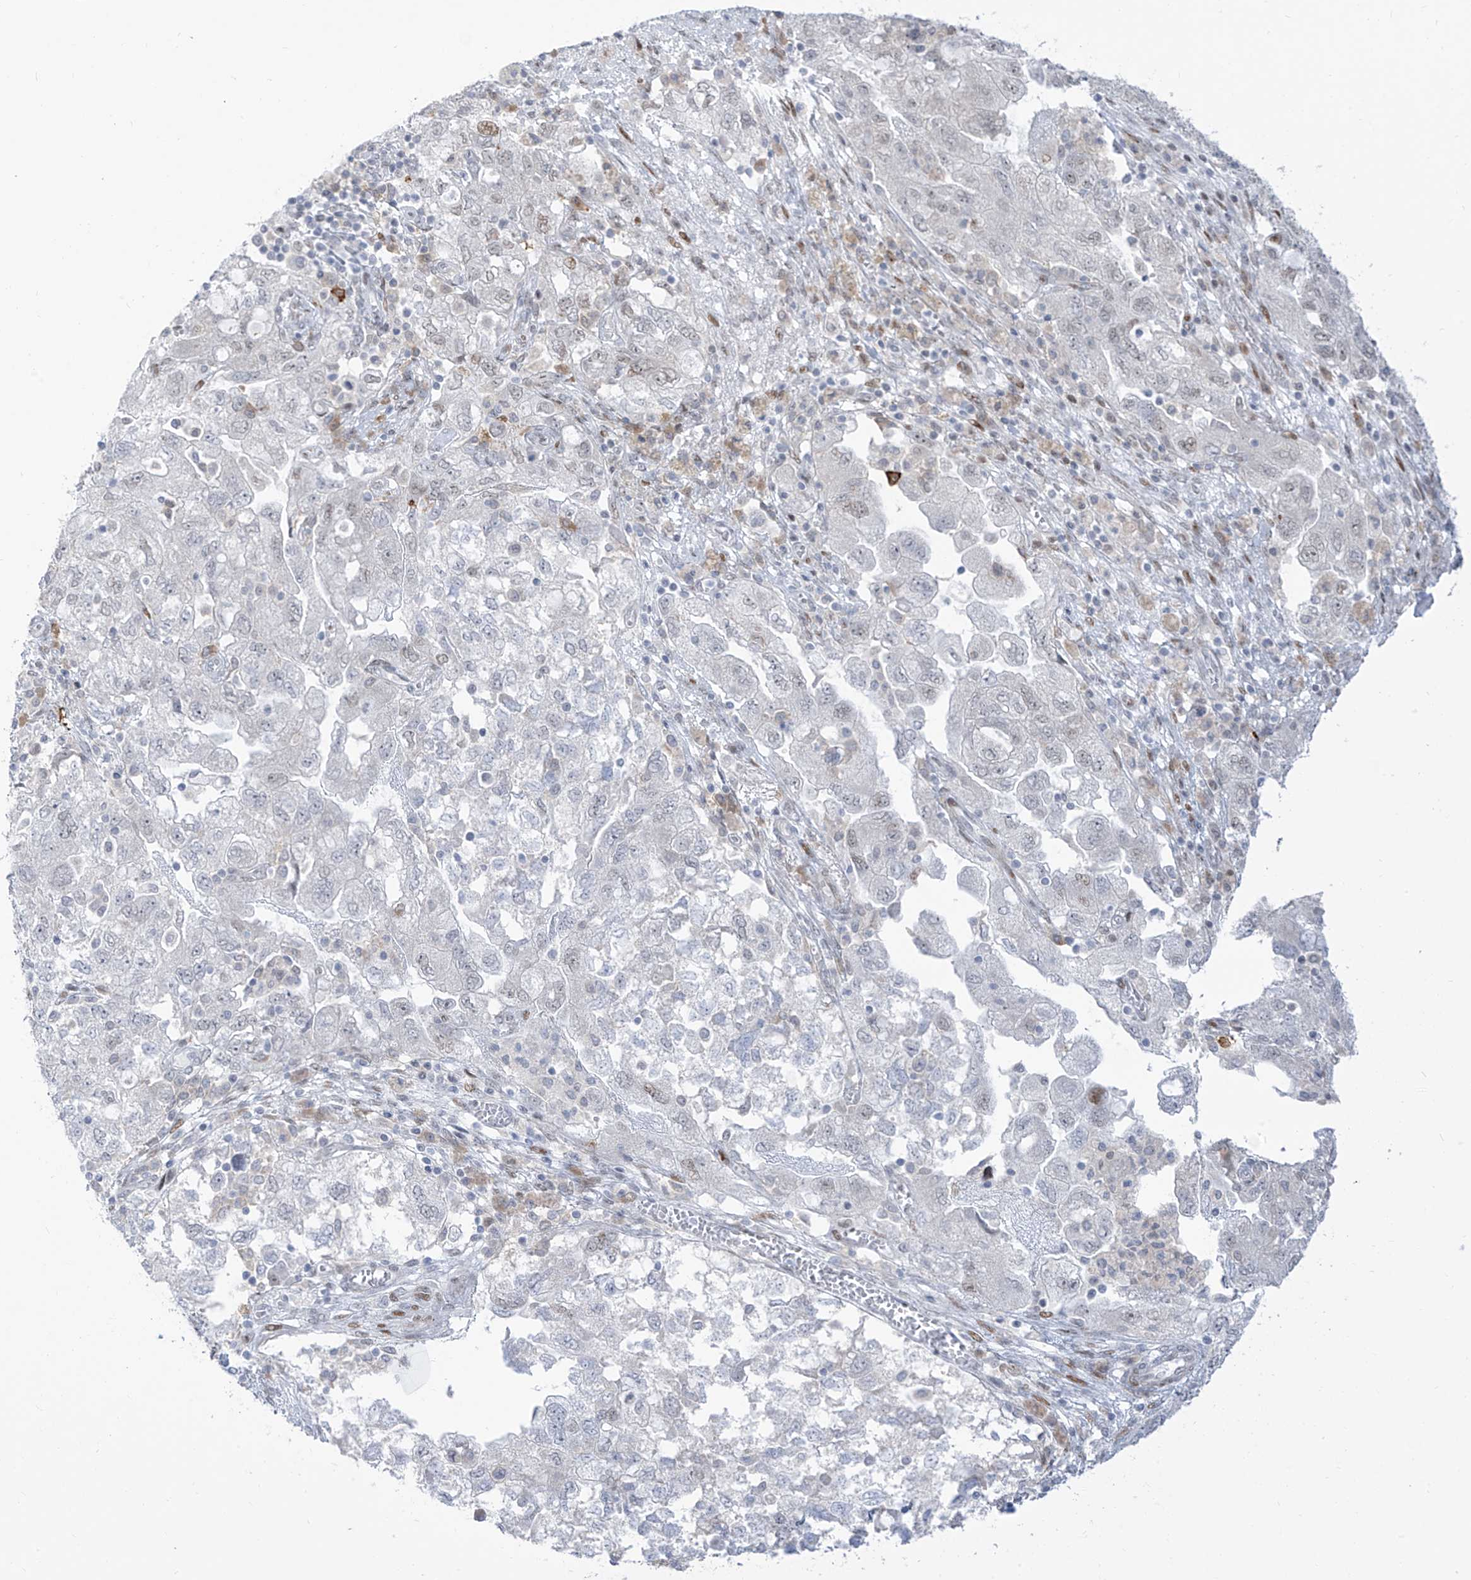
{"staining": {"intensity": "negative", "quantity": "none", "location": "none"}, "tissue": "ovarian cancer", "cell_type": "Tumor cells", "image_type": "cancer", "snomed": [{"axis": "morphology", "description": "Carcinoma, NOS"}, {"axis": "morphology", "description": "Cystadenocarcinoma, serous, NOS"}, {"axis": "topography", "description": "Ovary"}], "caption": "This histopathology image is of ovarian serous cystadenocarcinoma stained with immunohistochemistry (IHC) to label a protein in brown with the nuclei are counter-stained blue. There is no positivity in tumor cells. Brightfield microscopy of immunohistochemistry (IHC) stained with DAB (brown) and hematoxylin (blue), captured at high magnification.", "gene": "LIN9", "patient": {"sex": "female", "age": 69}}